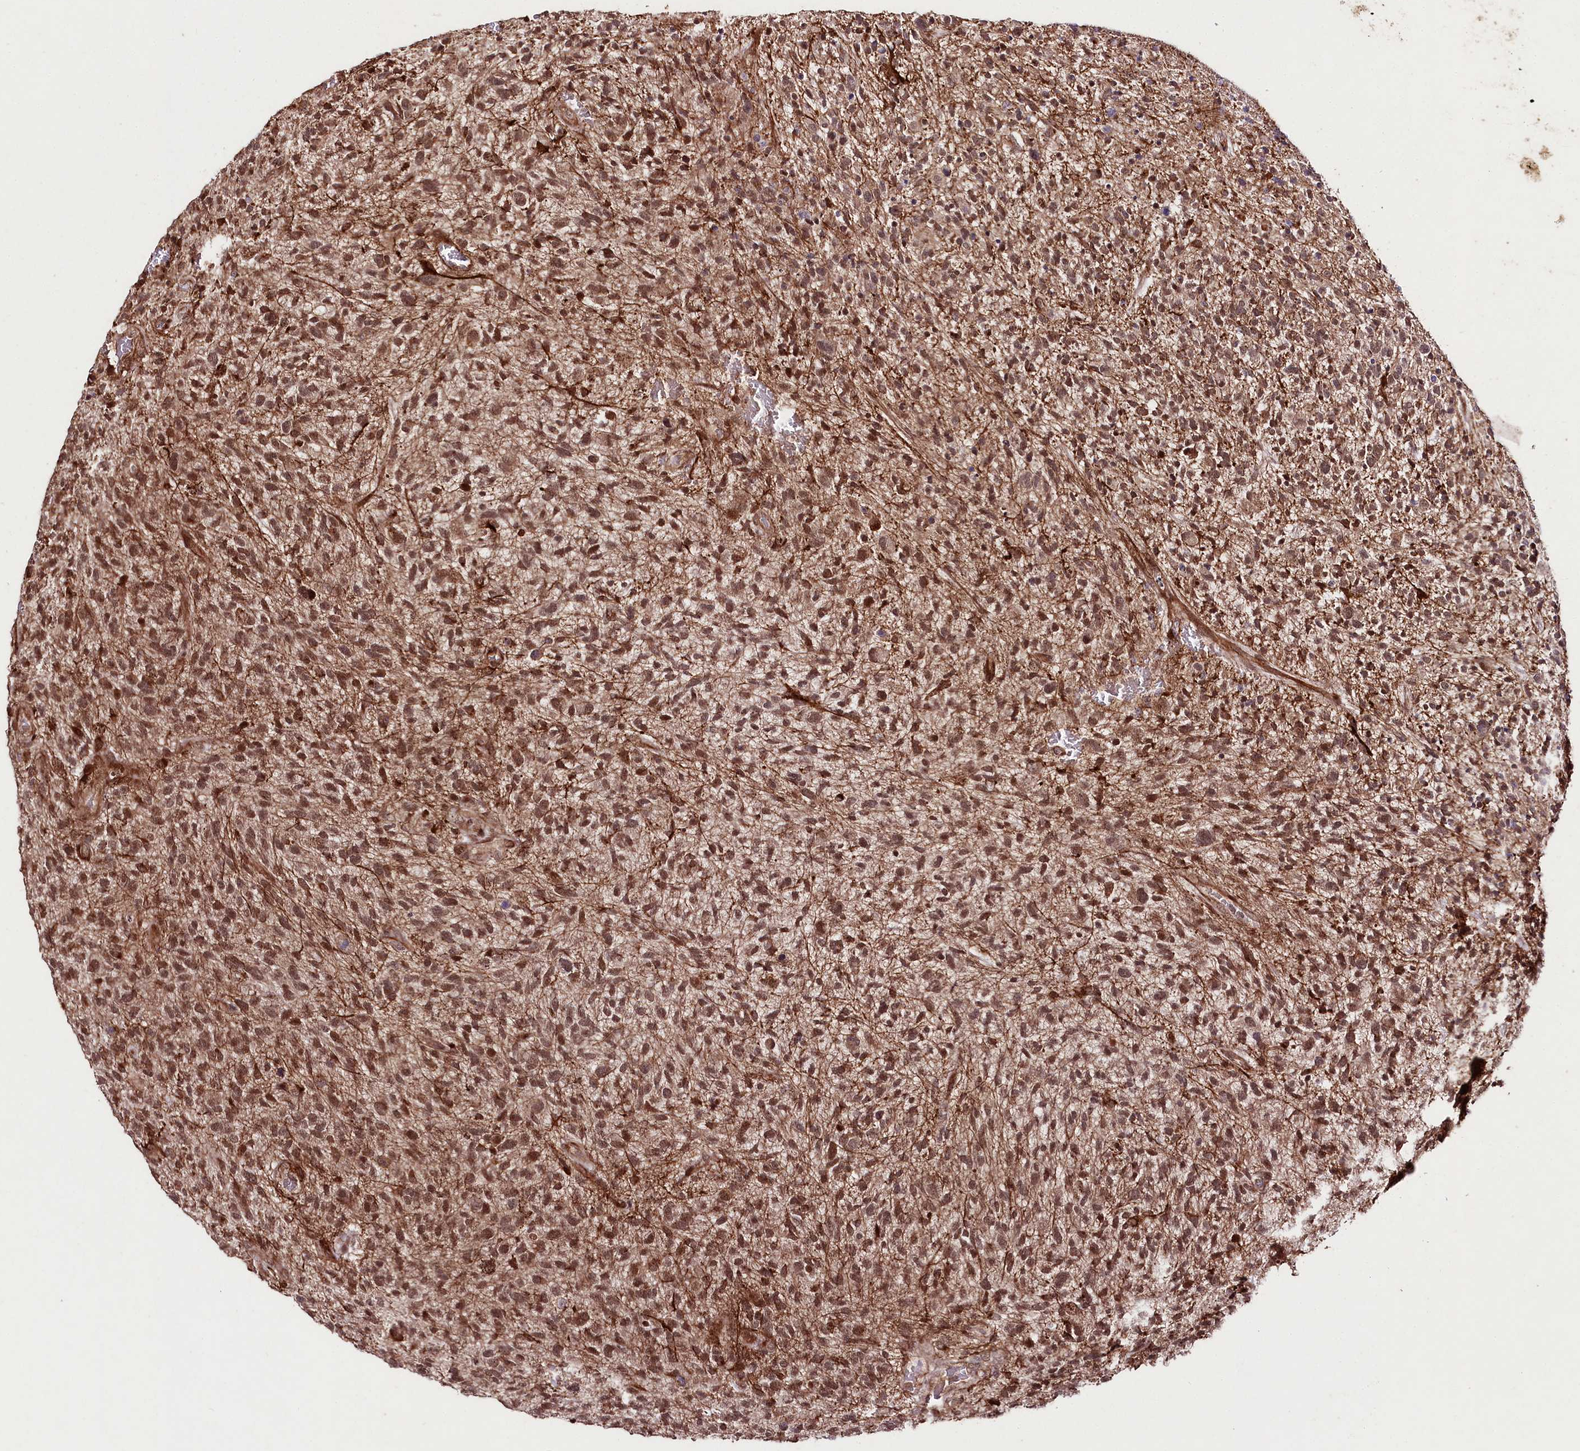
{"staining": {"intensity": "moderate", "quantity": ">75%", "location": "cytoplasmic/membranous,nuclear"}, "tissue": "glioma", "cell_type": "Tumor cells", "image_type": "cancer", "snomed": [{"axis": "morphology", "description": "Glioma, malignant, High grade"}, {"axis": "topography", "description": "Brain"}], "caption": "Protein staining by IHC reveals moderate cytoplasmic/membranous and nuclear staining in approximately >75% of tumor cells in malignant high-grade glioma.", "gene": "PHLDB1", "patient": {"sex": "male", "age": 47}}